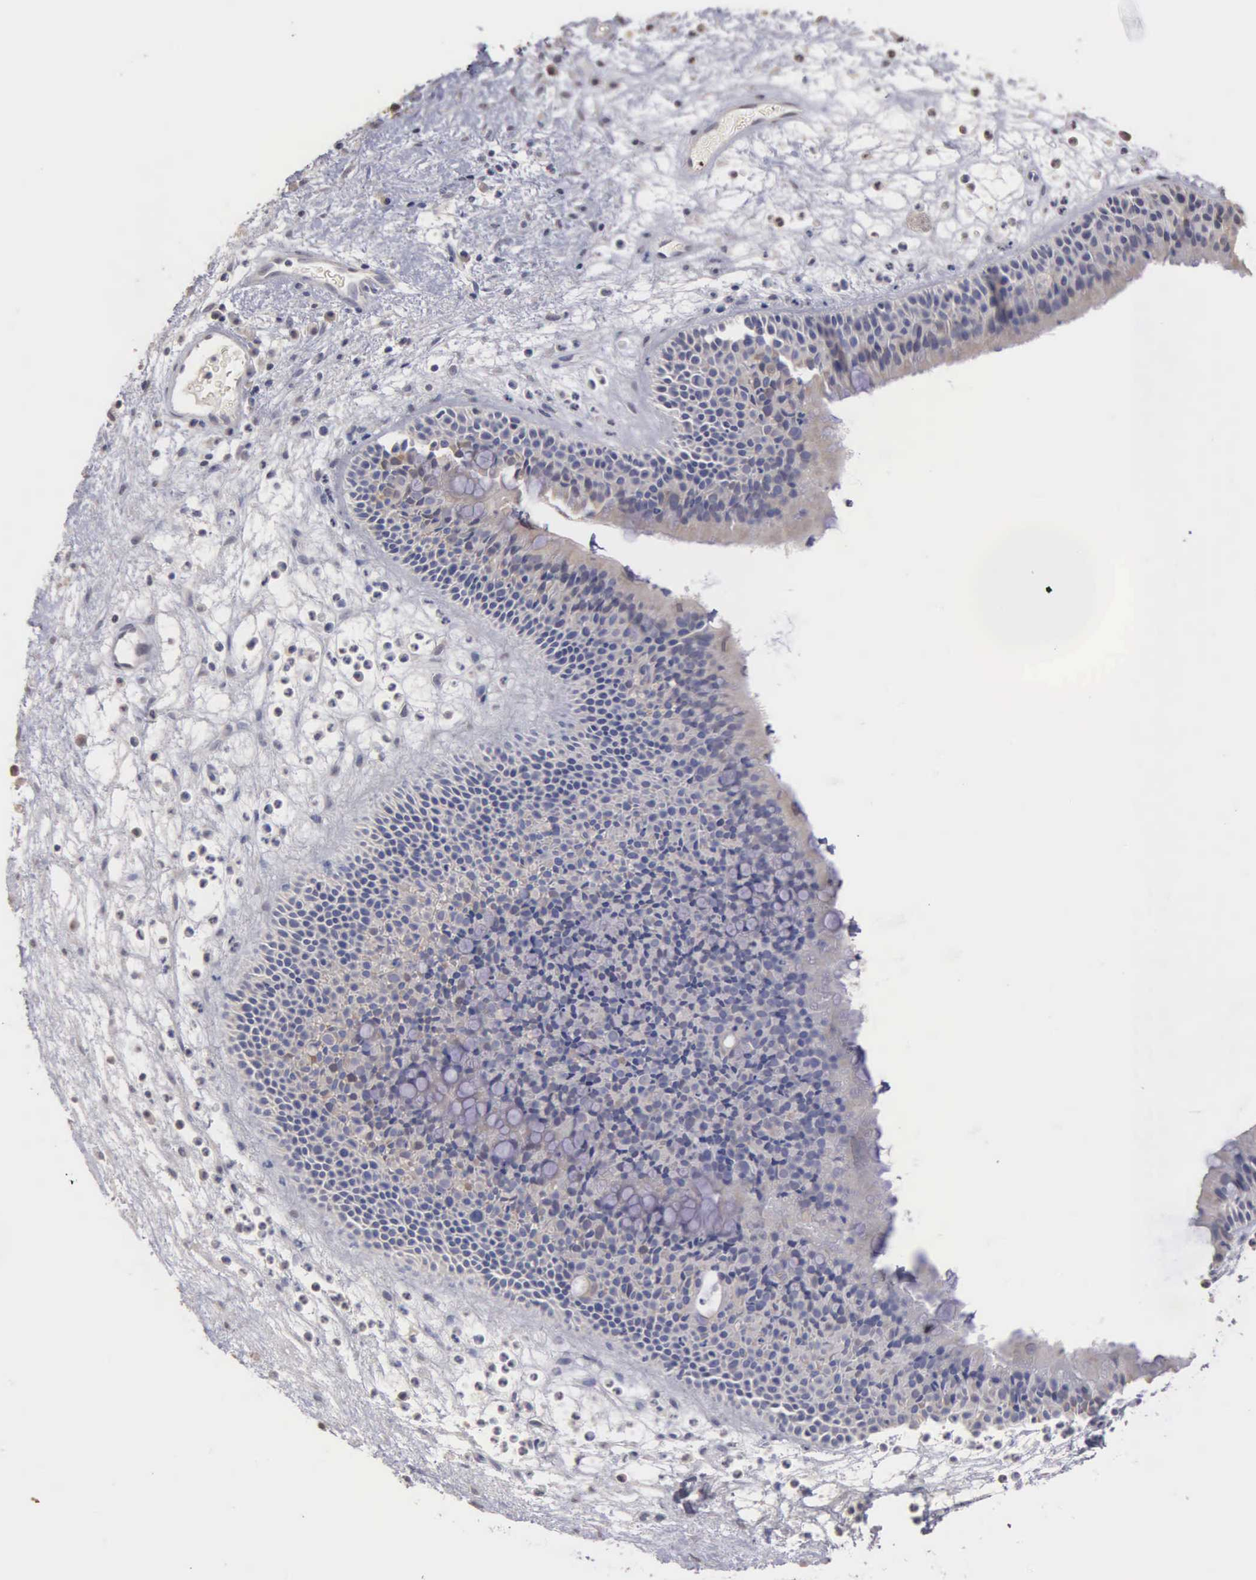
{"staining": {"intensity": "weak", "quantity": ">75%", "location": "cytoplasmic/membranous"}, "tissue": "nasopharynx", "cell_type": "Respiratory epithelial cells", "image_type": "normal", "snomed": [{"axis": "morphology", "description": "Normal tissue, NOS"}, {"axis": "topography", "description": "Nasopharynx"}], "caption": "This image demonstrates benign nasopharynx stained with immunohistochemistry to label a protein in brown. The cytoplasmic/membranous of respiratory epithelial cells show weak positivity for the protein. Nuclei are counter-stained blue.", "gene": "ENO3", "patient": {"sex": "male", "age": 63}}